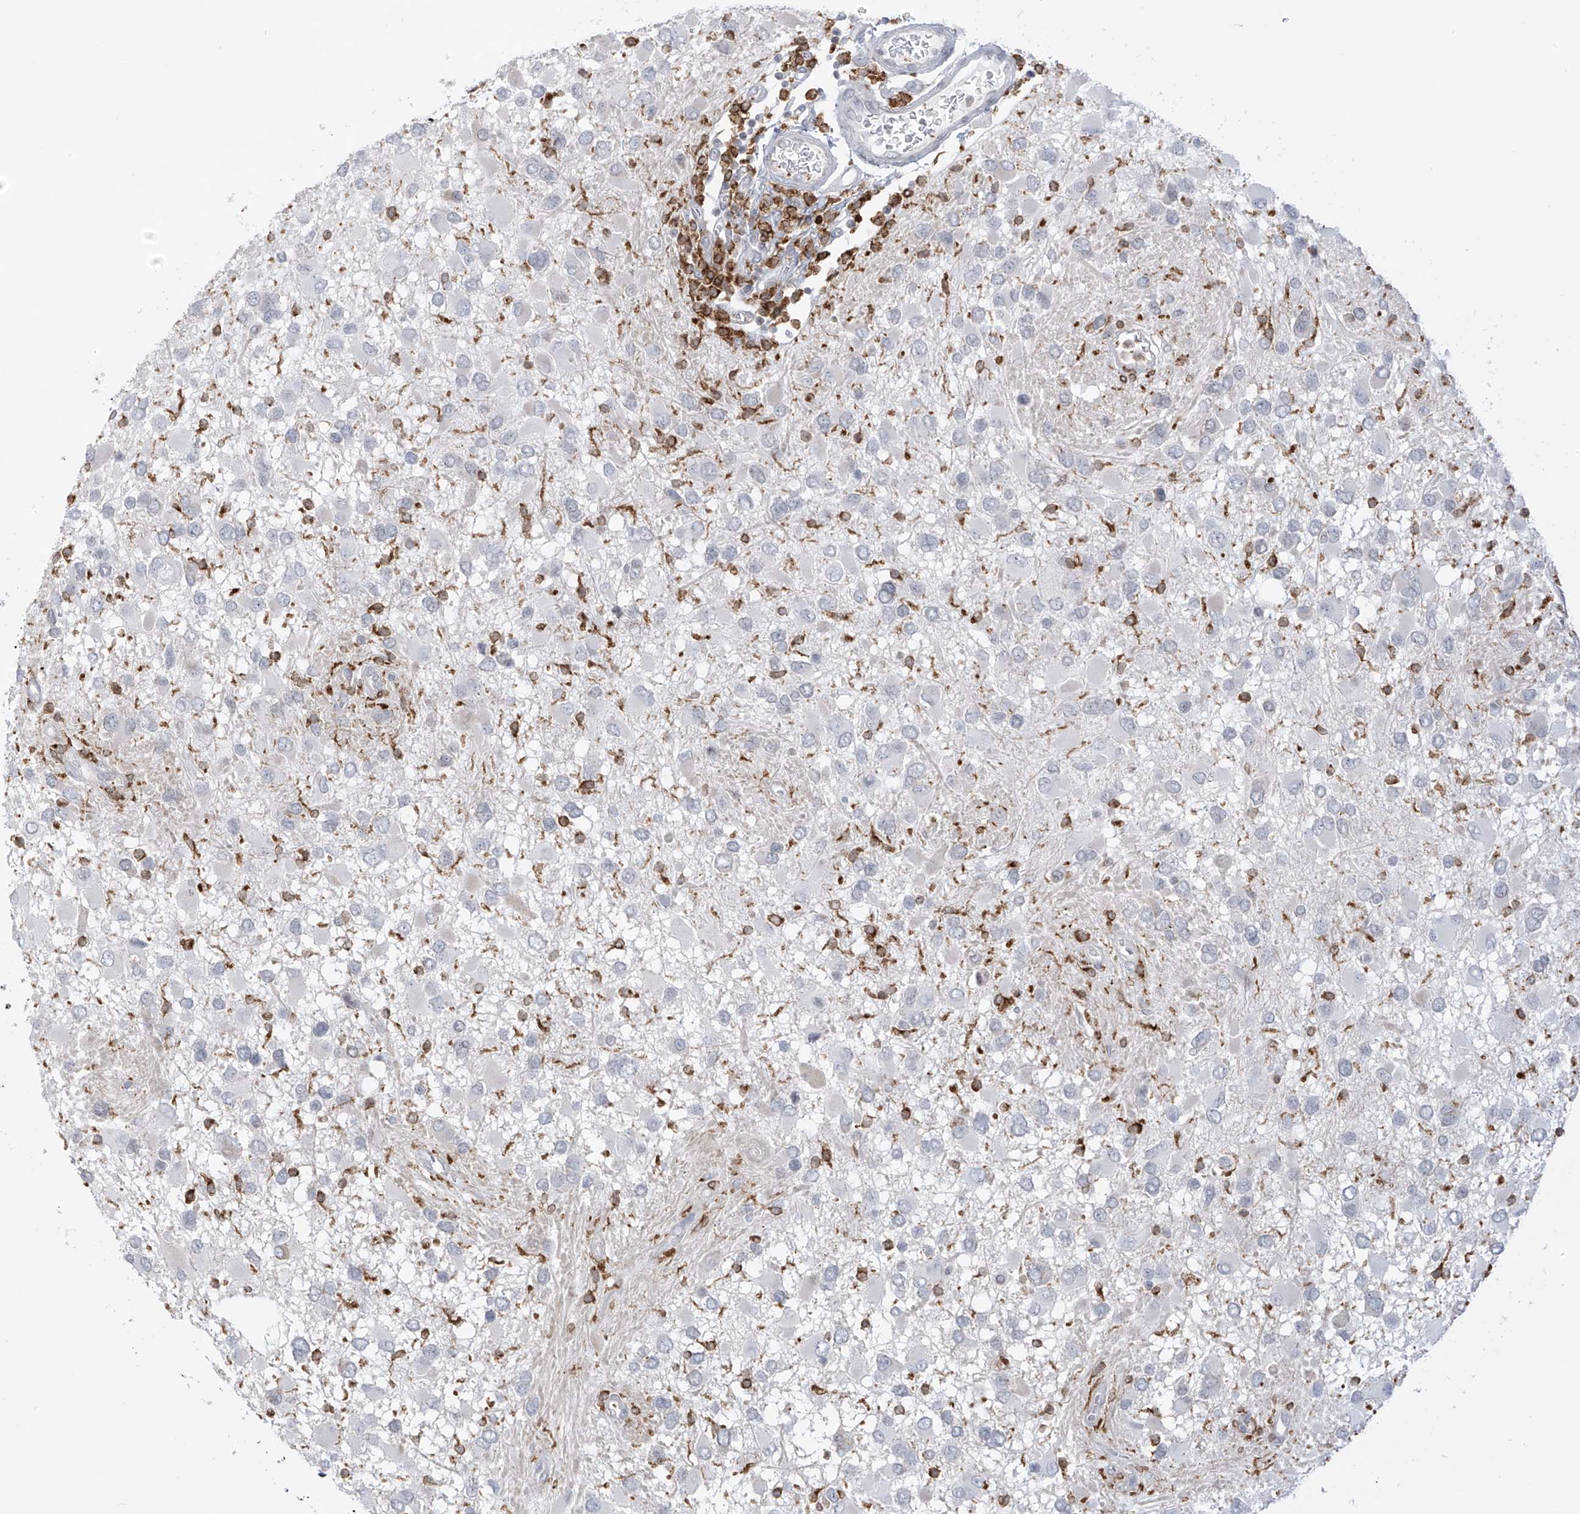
{"staining": {"intensity": "negative", "quantity": "none", "location": "none"}, "tissue": "glioma", "cell_type": "Tumor cells", "image_type": "cancer", "snomed": [{"axis": "morphology", "description": "Glioma, malignant, High grade"}, {"axis": "topography", "description": "Brain"}], "caption": "Image shows no significant protein expression in tumor cells of malignant glioma (high-grade). Nuclei are stained in blue.", "gene": "TBXAS1", "patient": {"sex": "male", "age": 53}}